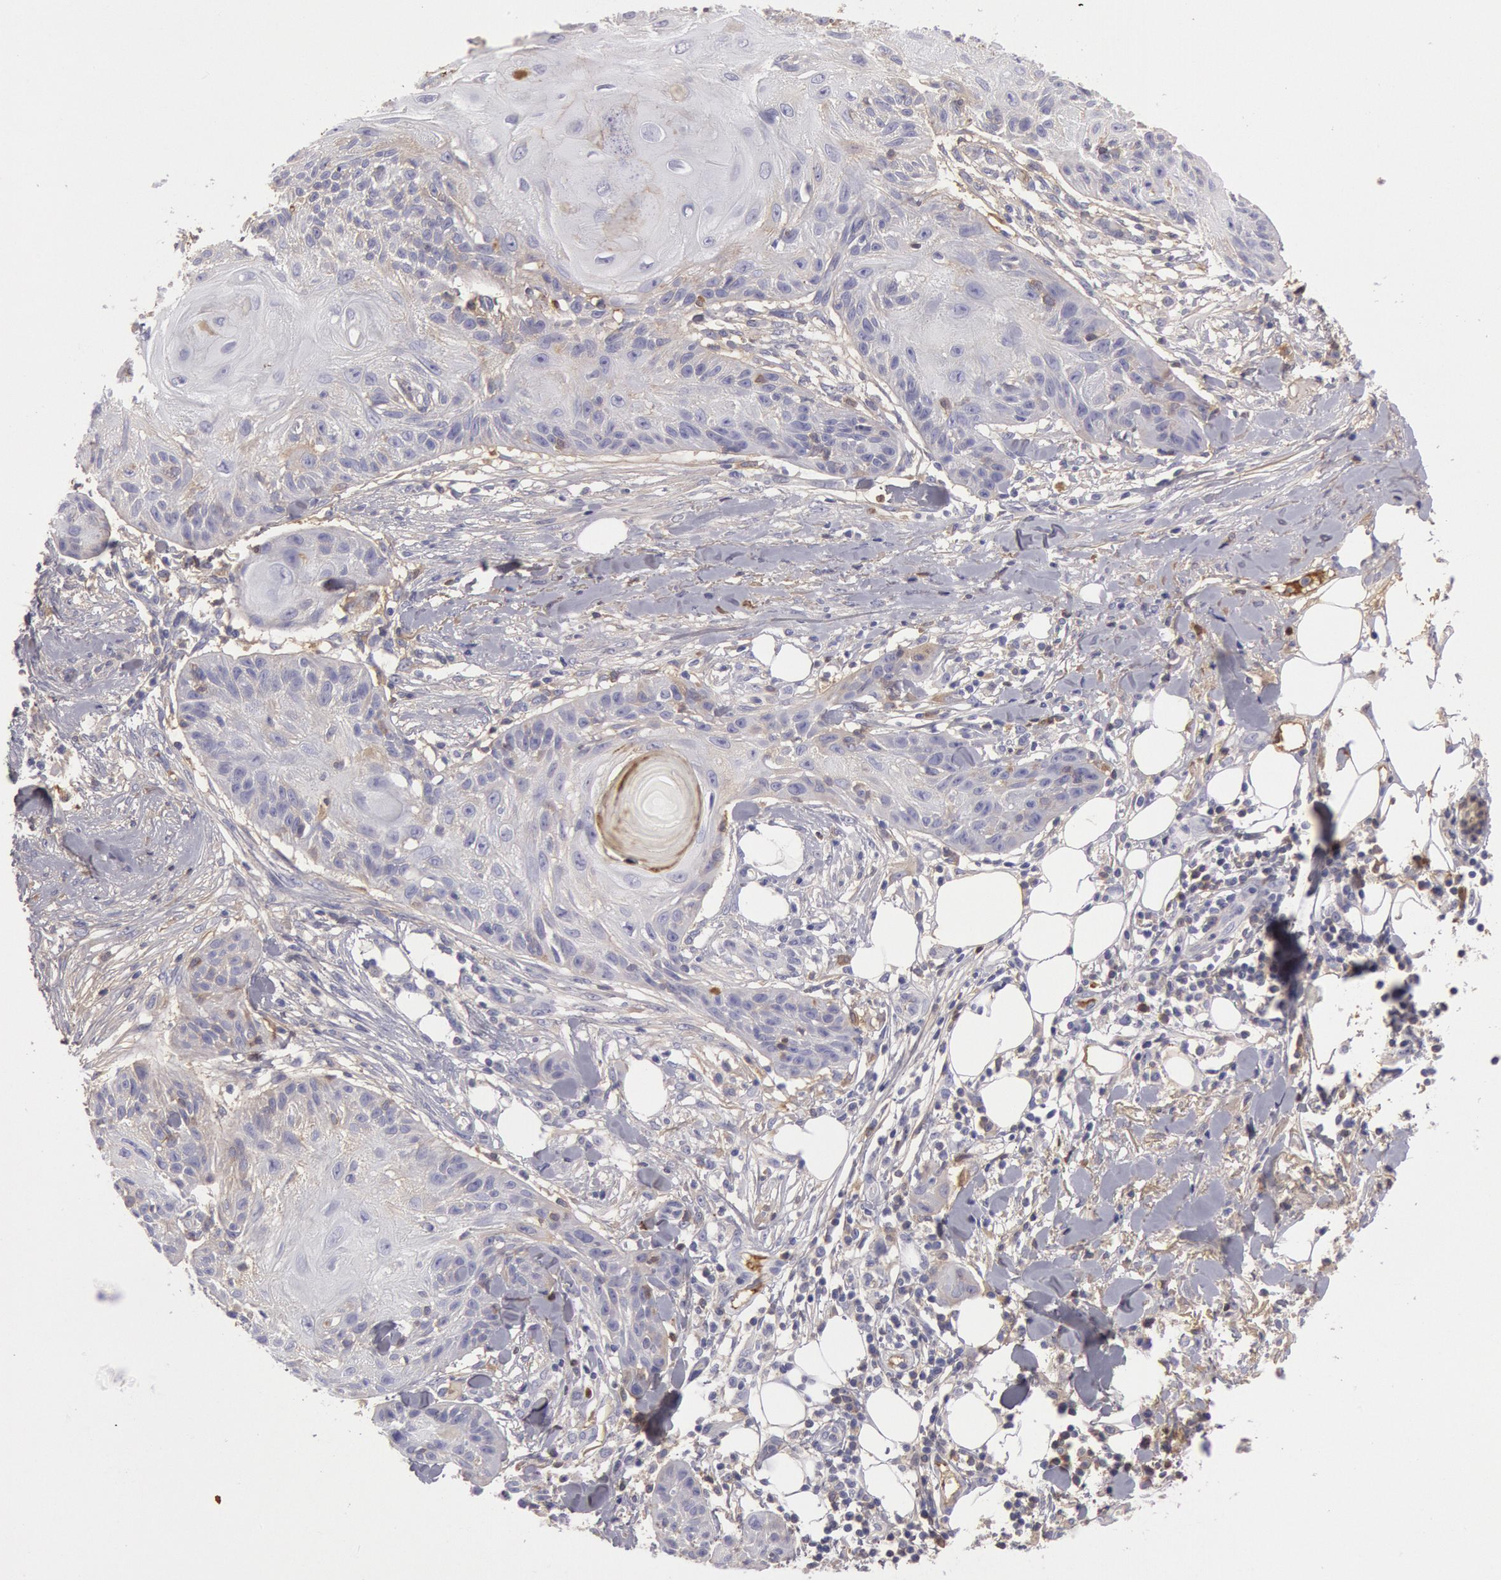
{"staining": {"intensity": "weak", "quantity": "<25%", "location": "cytoplasmic/membranous"}, "tissue": "skin cancer", "cell_type": "Tumor cells", "image_type": "cancer", "snomed": [{"axis": "morphology", "description": "Squamous cell carcinoma, NOS"}, {"axis": "topography", "description": "Skin"}], "caption": "IHC photomicrograph of human skin cancer (squamous cell carcinoma) stained for a protein (brown), which exhibits no expression in tumor cells.", "gene": "IGHG1", "patient": {"sex": "female", "age": 88}}